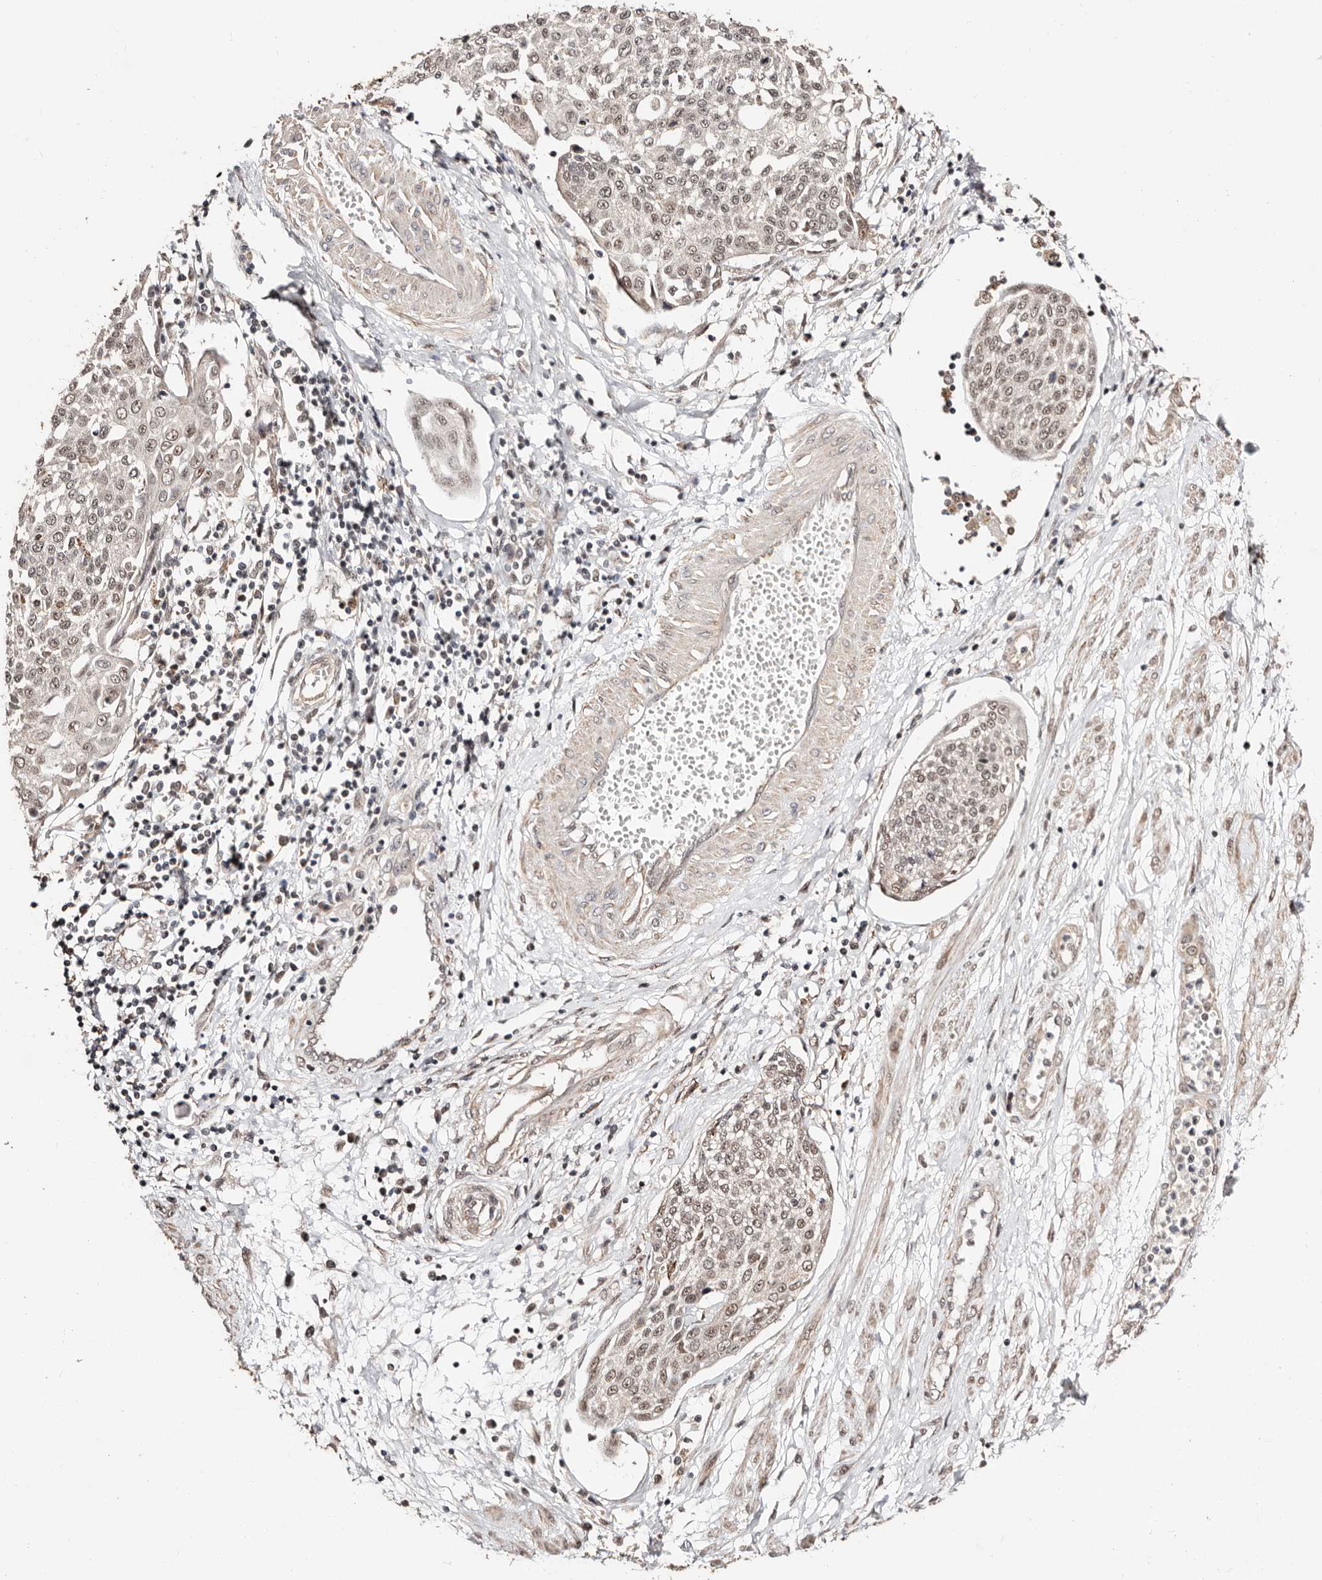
{"staining": {"intensity": "weak", "quantity": ">75%", "location": "nuclear"}, "tissue": "cervical cancer", "cell_type": "Tumor cells", "image_type": "cancer", "snomed": [{"axis": "morphology", "description": "Squamous cell carcinoma, NOS"}, {"axis": "topography", "description": "Cervix"}], "caption": "DAB immunohistochemical staining of human cervical cancer (squamous cell carcinoma) exhibits weak nuclear protein positivity in about >75% of tumor cells.", "gene": "CTNNBL1", "patient": {"sex": "female", "age": 34}}